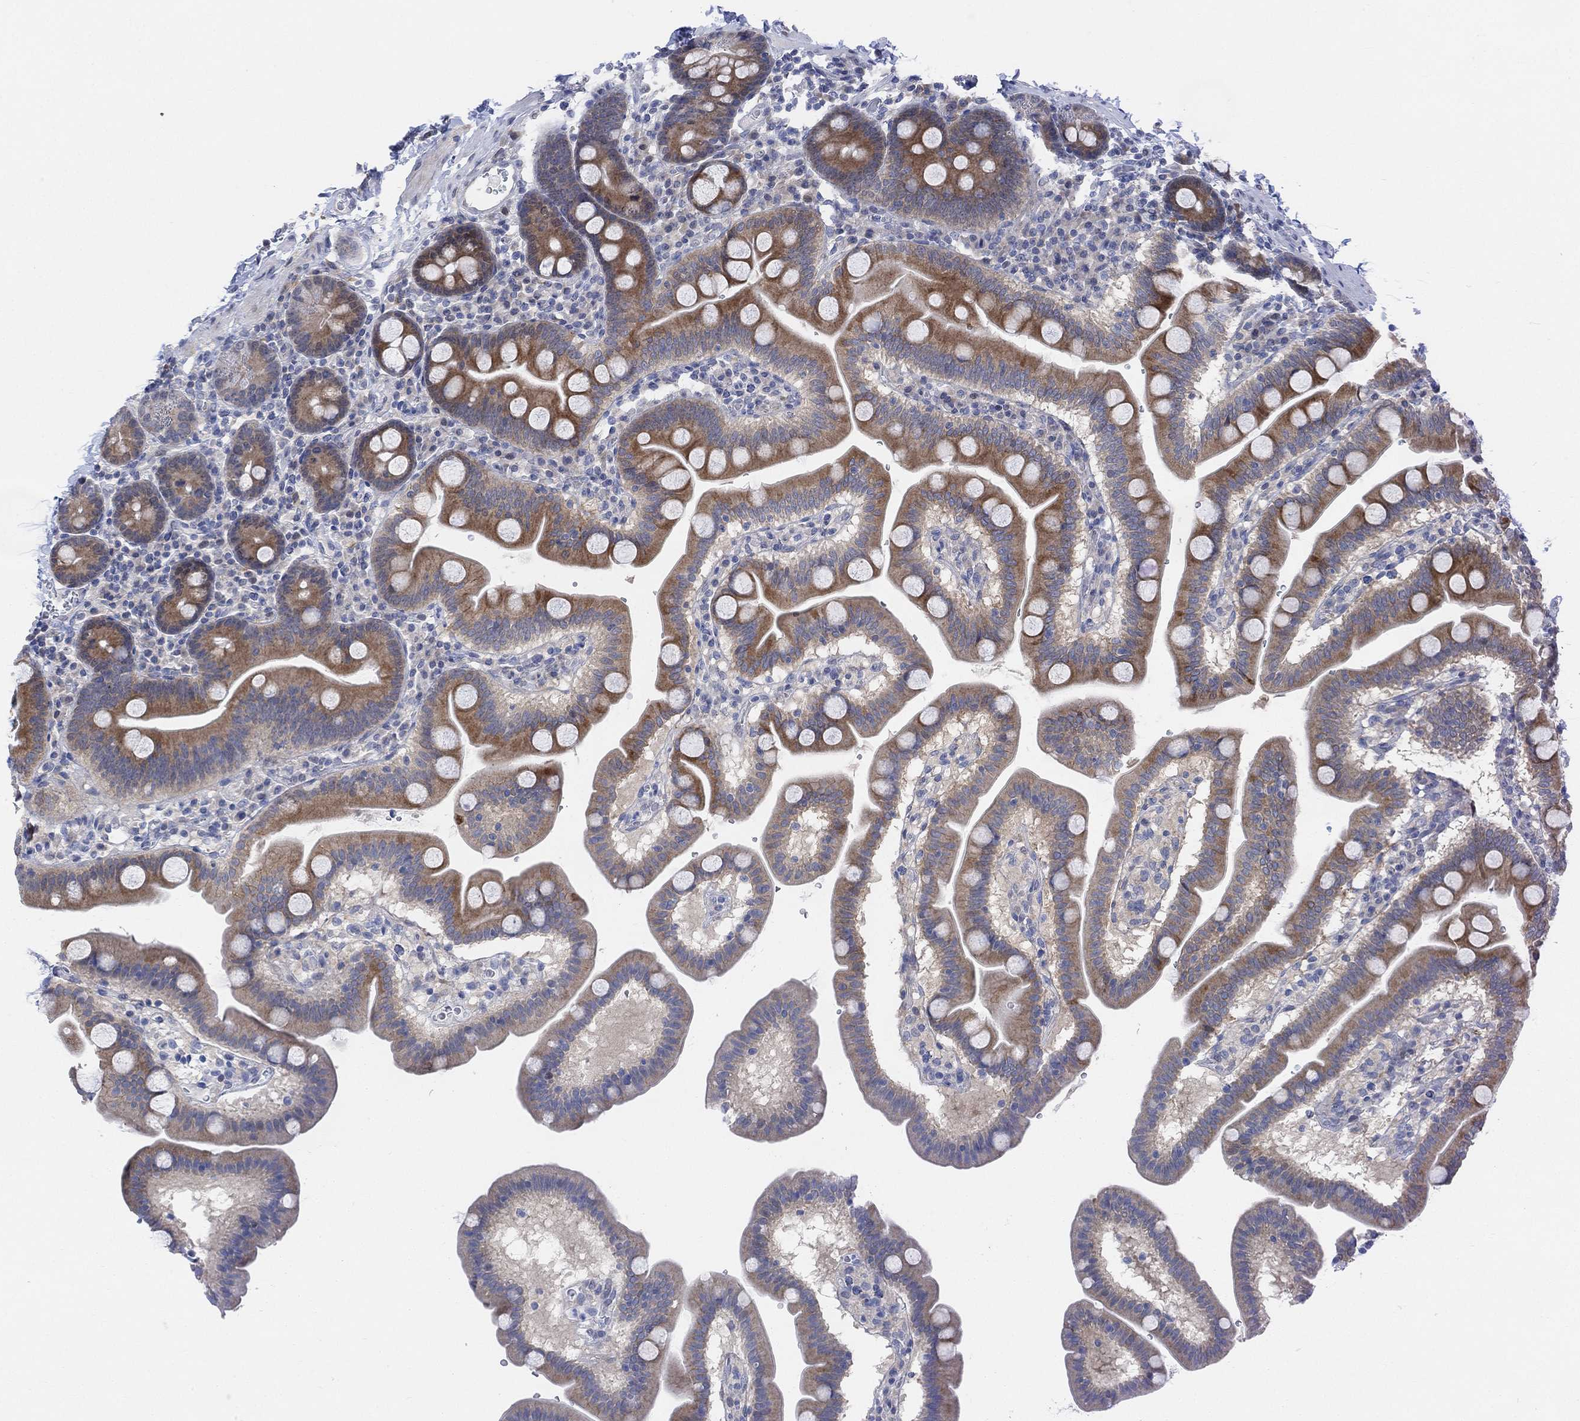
{"staining": {"intensity": "strong", "quantity": "25%-75%", "location": "cytoplasmic/membranous"}, "tissue": "duodenum", "cell_type": "Glandular cells", "image_type": "normal", "snomed": [{"axis": "morphology", "description": "Normal tissue, NOS"}, {"axis": "topography", "description": "Duodenum"}], "caption": "Strong cytoplasmic/membranous staining for a protein is present in approximately 25%-75% of glandular cells of benign duodenum using immunohistochemistry (IHC).", "gene": "CNTF", "patient": {"sex": "male", "age": 59}}